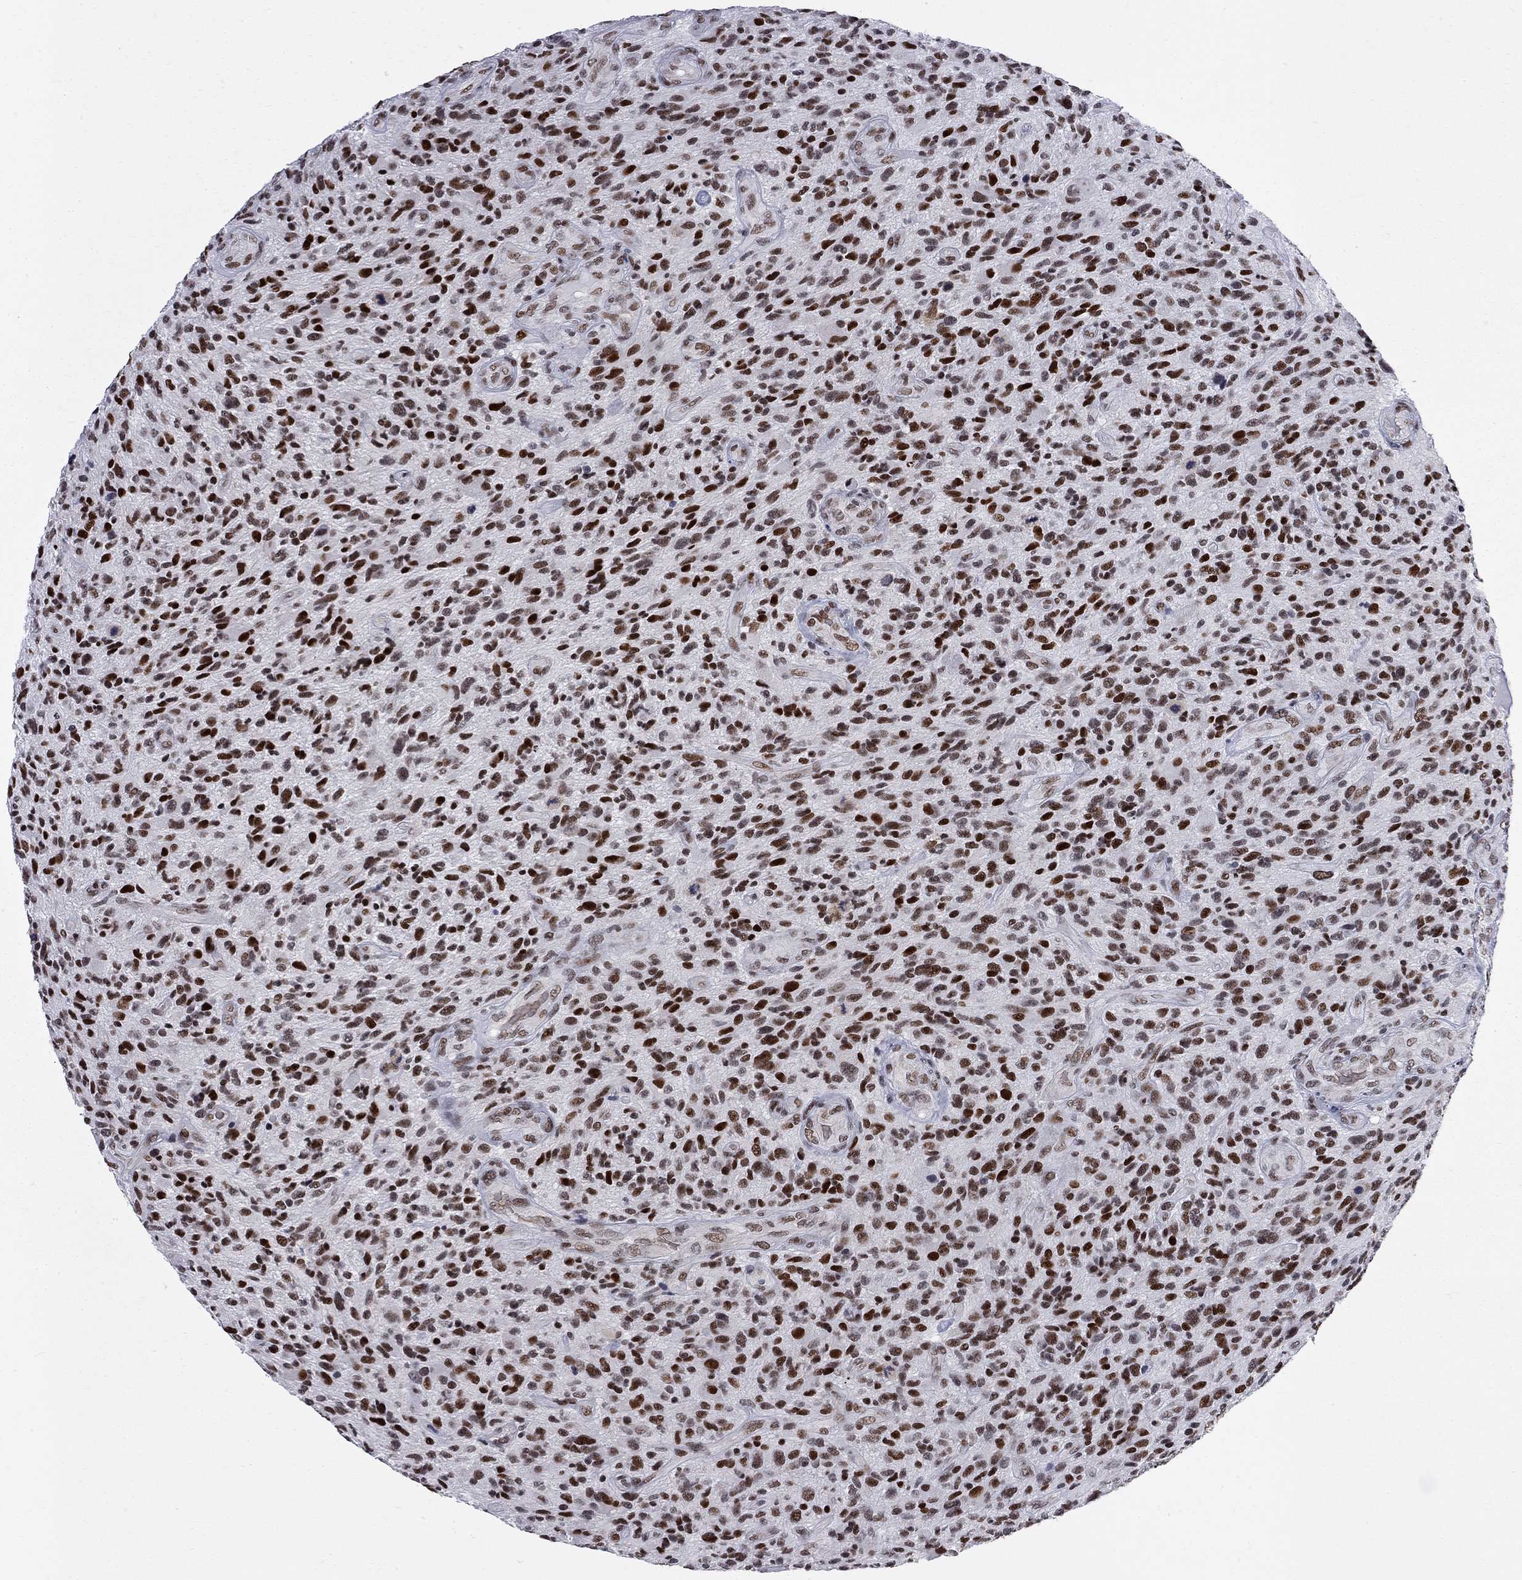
{"staining": {"intensity": "strong", "quantity": "25%-75%", "location": "nuclear"}, "tissue": "glioma", "cell_type": "Tumor cells", "image_type": "cancer", "snomed": [{"axis": "morphology", "description": "Glioma, malignant, High grade"}, {"axis": "topography", "description": "Brain"}], "caption": "Glioma tissue displays strong nuclear positivity in about 25%-75% of tumor cells, visualized by immunohistochemistry. (Brightfield microscopy of DAB IHC at high magnification).", "gene": "ZBTB47", "patient": {"sex": "male", "age": 47}}